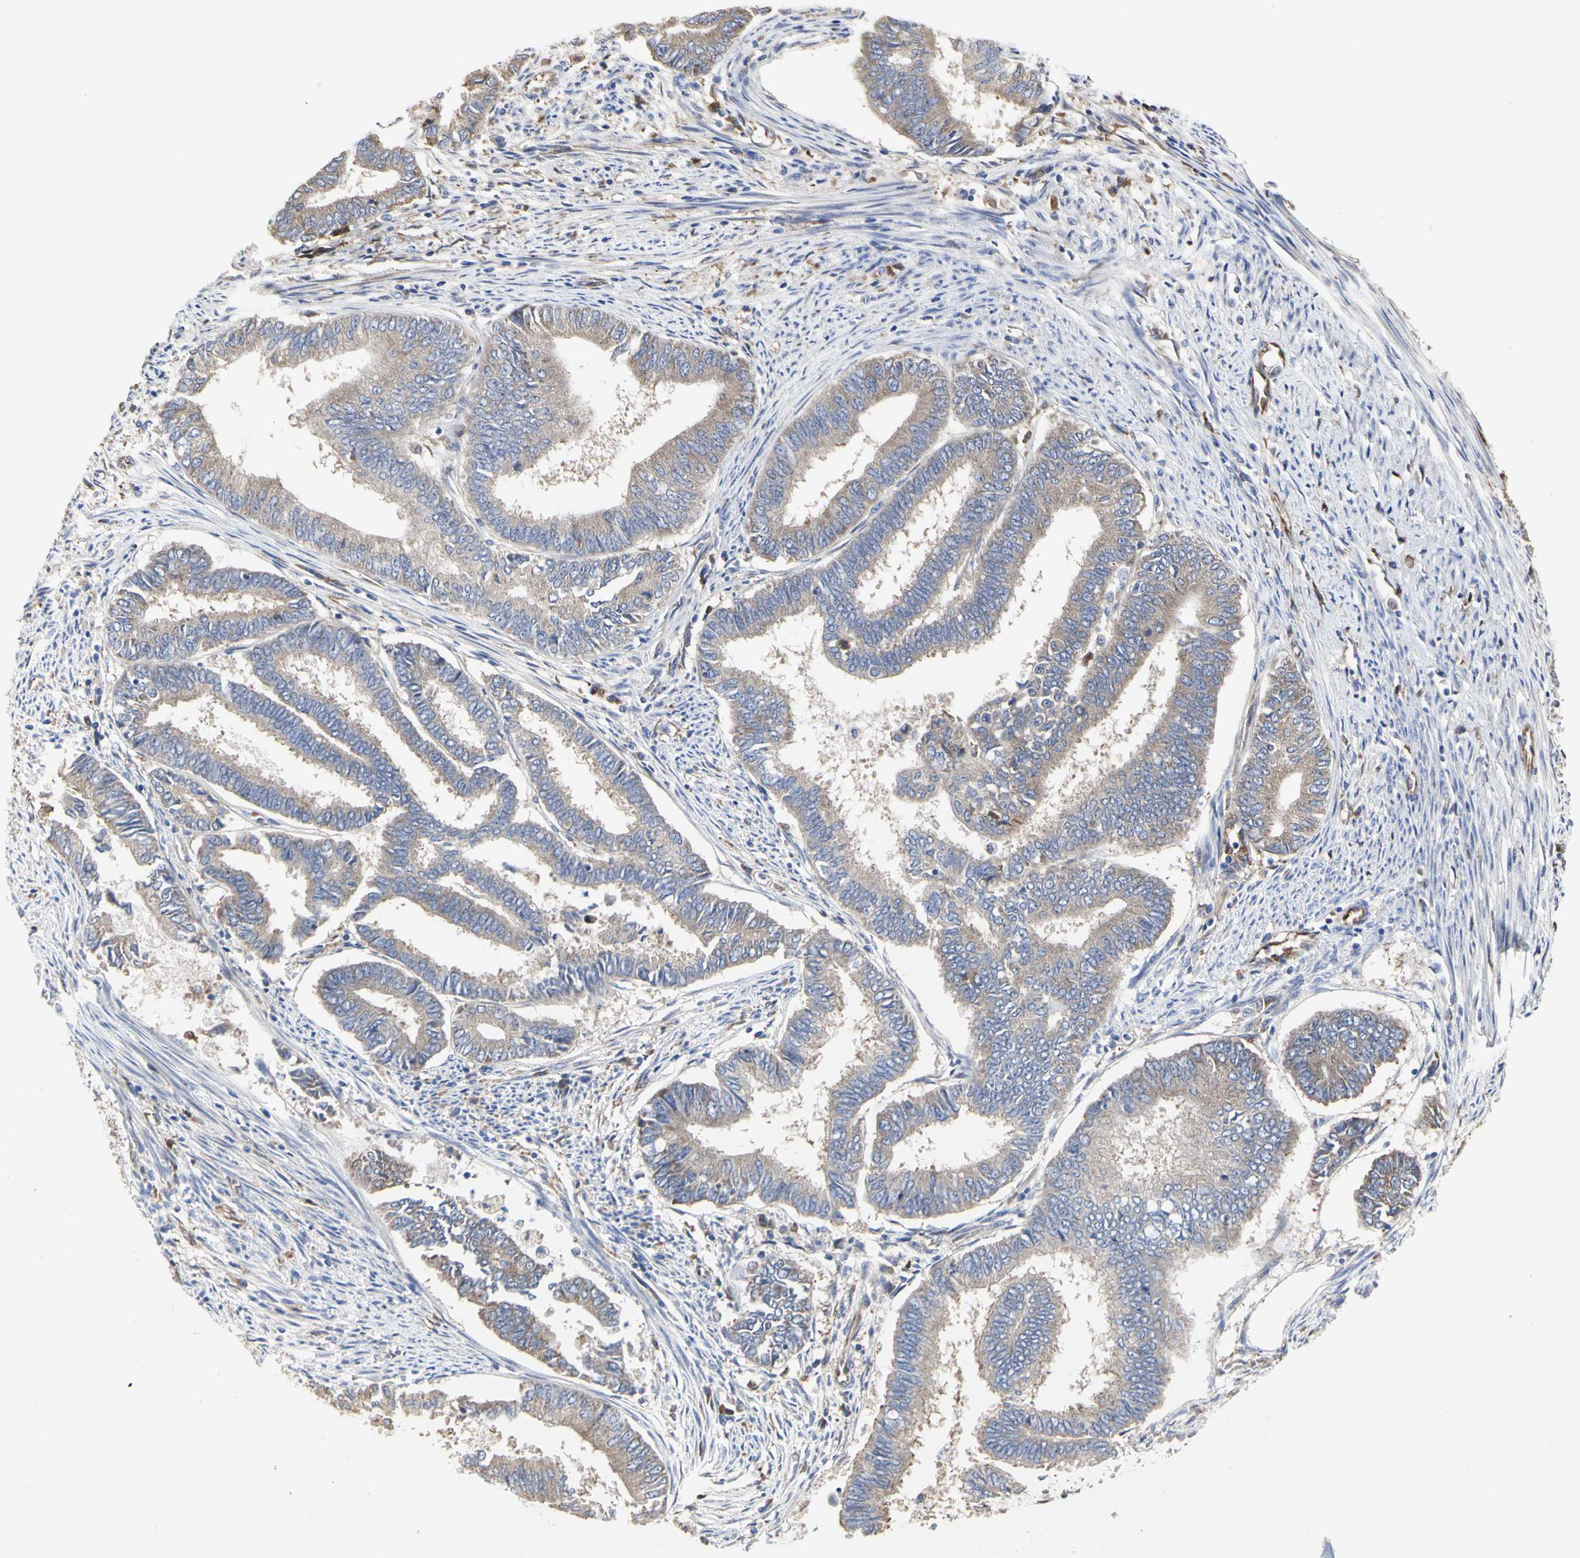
{"staining": {"intensity": "weak", "quantity": ">75%", "location": "cytoplasmic/membranous"}, "tissue": "endometrial cancer", "cell_type": "Tumor cells", "image_type": "cancer", "snomed": [{"axis": "morphology", "description": "Adenocarcinoma, NOS"}, {"axis": "topography", "description": "Endometrium"}], "caption": "Adenocarcinoma (endometrial) stained with DAB IHC demonstrates low levels of weak cytoplasmic/membranous expression in about >75% of tumor cells.", "gene": "C3orf52", "patient": {"sex": "female", "age": 86}}